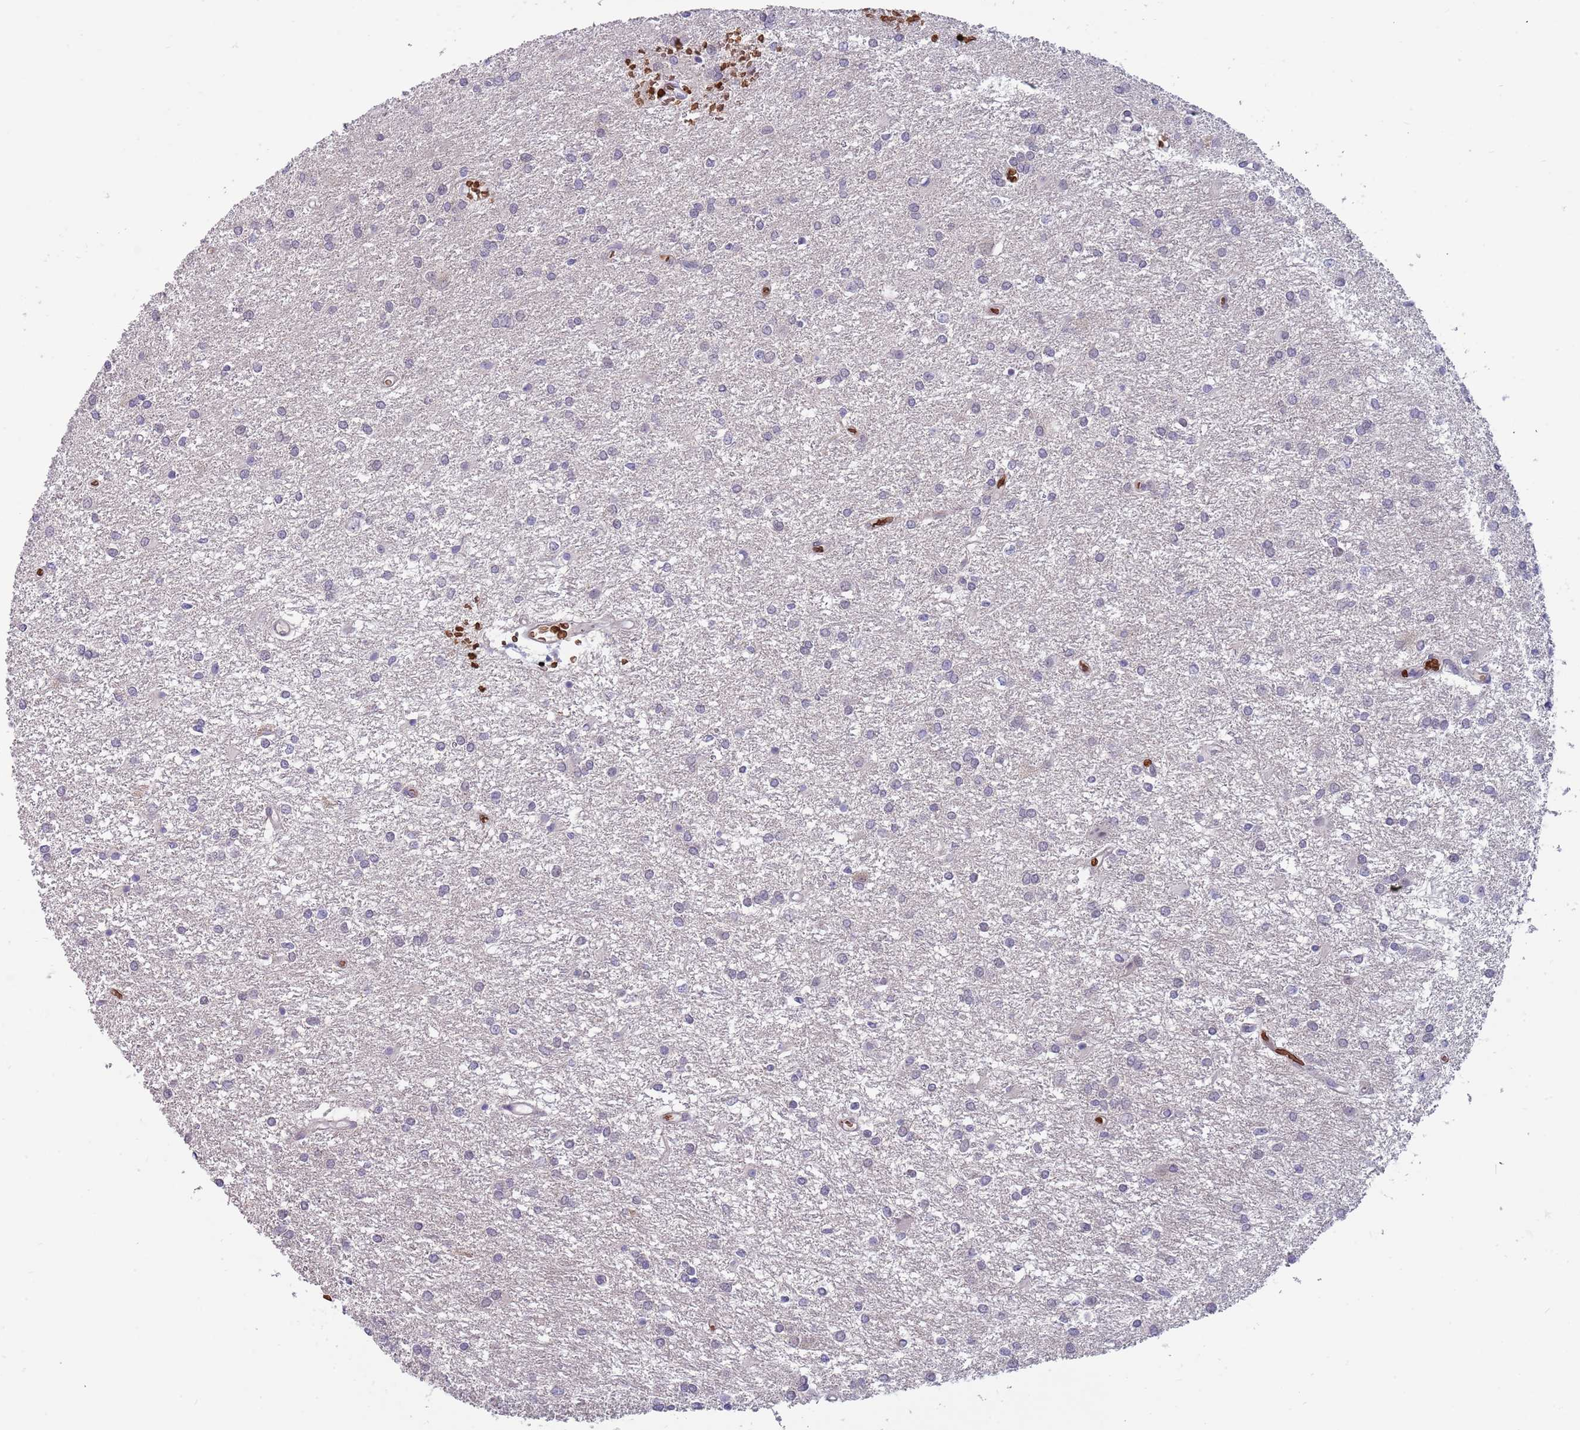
{"staining": {"intensity": "negative", "quantity": "none", "location": "none"}, "tissue": "glioma", "cell_type": "Tumor cells", "image_type": "cancer", "snomed": [{"axis": "morphology", "description": "Glioma, malignant, High grade"}, {"axis": "topography", "description": "Brain"}], "caption": "Immunohistochemistry of malignant glioma (high-grade) shows no staining in tumor cells.", "gene": "LYPD6B", "patient": {"sex": "female", "age": 50}}